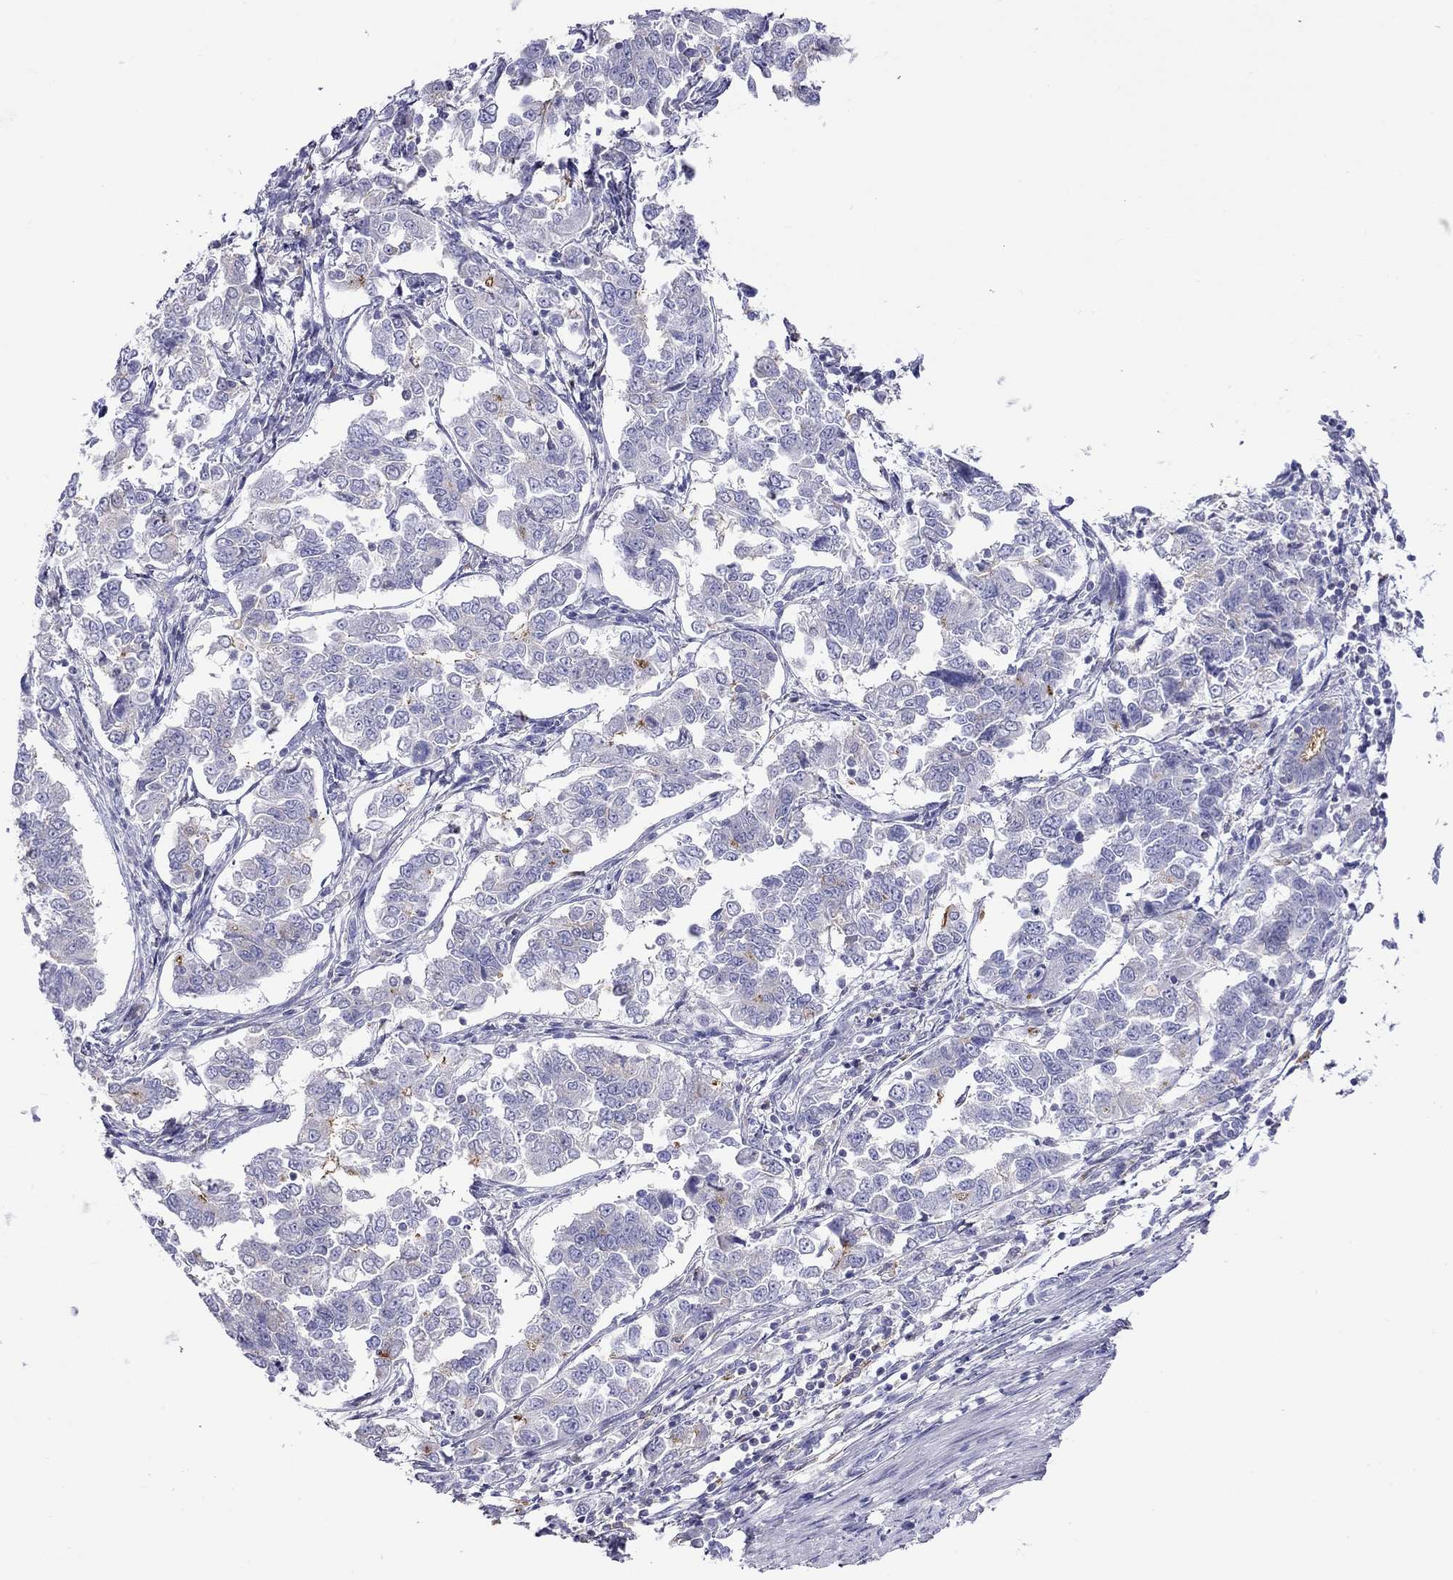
{"staining": {"intensity": "negative", "quantity": "none", "location": "none"}, "tissue": "endometrial cancer", "cell_type": "Tumor cells", "image_type": "cancer", "snomed": [{"axis": "morphology", "description": "Adenocarcinoma, NOS"}, {"axis": "topography", "description": "Endometrium"}], "caption": "Immunohistochemical staining of endometrial cancer displays no significant positivity in tumor cells. The staining was performed using DAB (3,3'-diaminobenzidine) to visualize the protein expression in brown, while the nuclei were stained in blue with hematoxylin (Magnification: 20x).", "gene": "SLC46A2", "patient": {"sex": "female", "age": 43}}